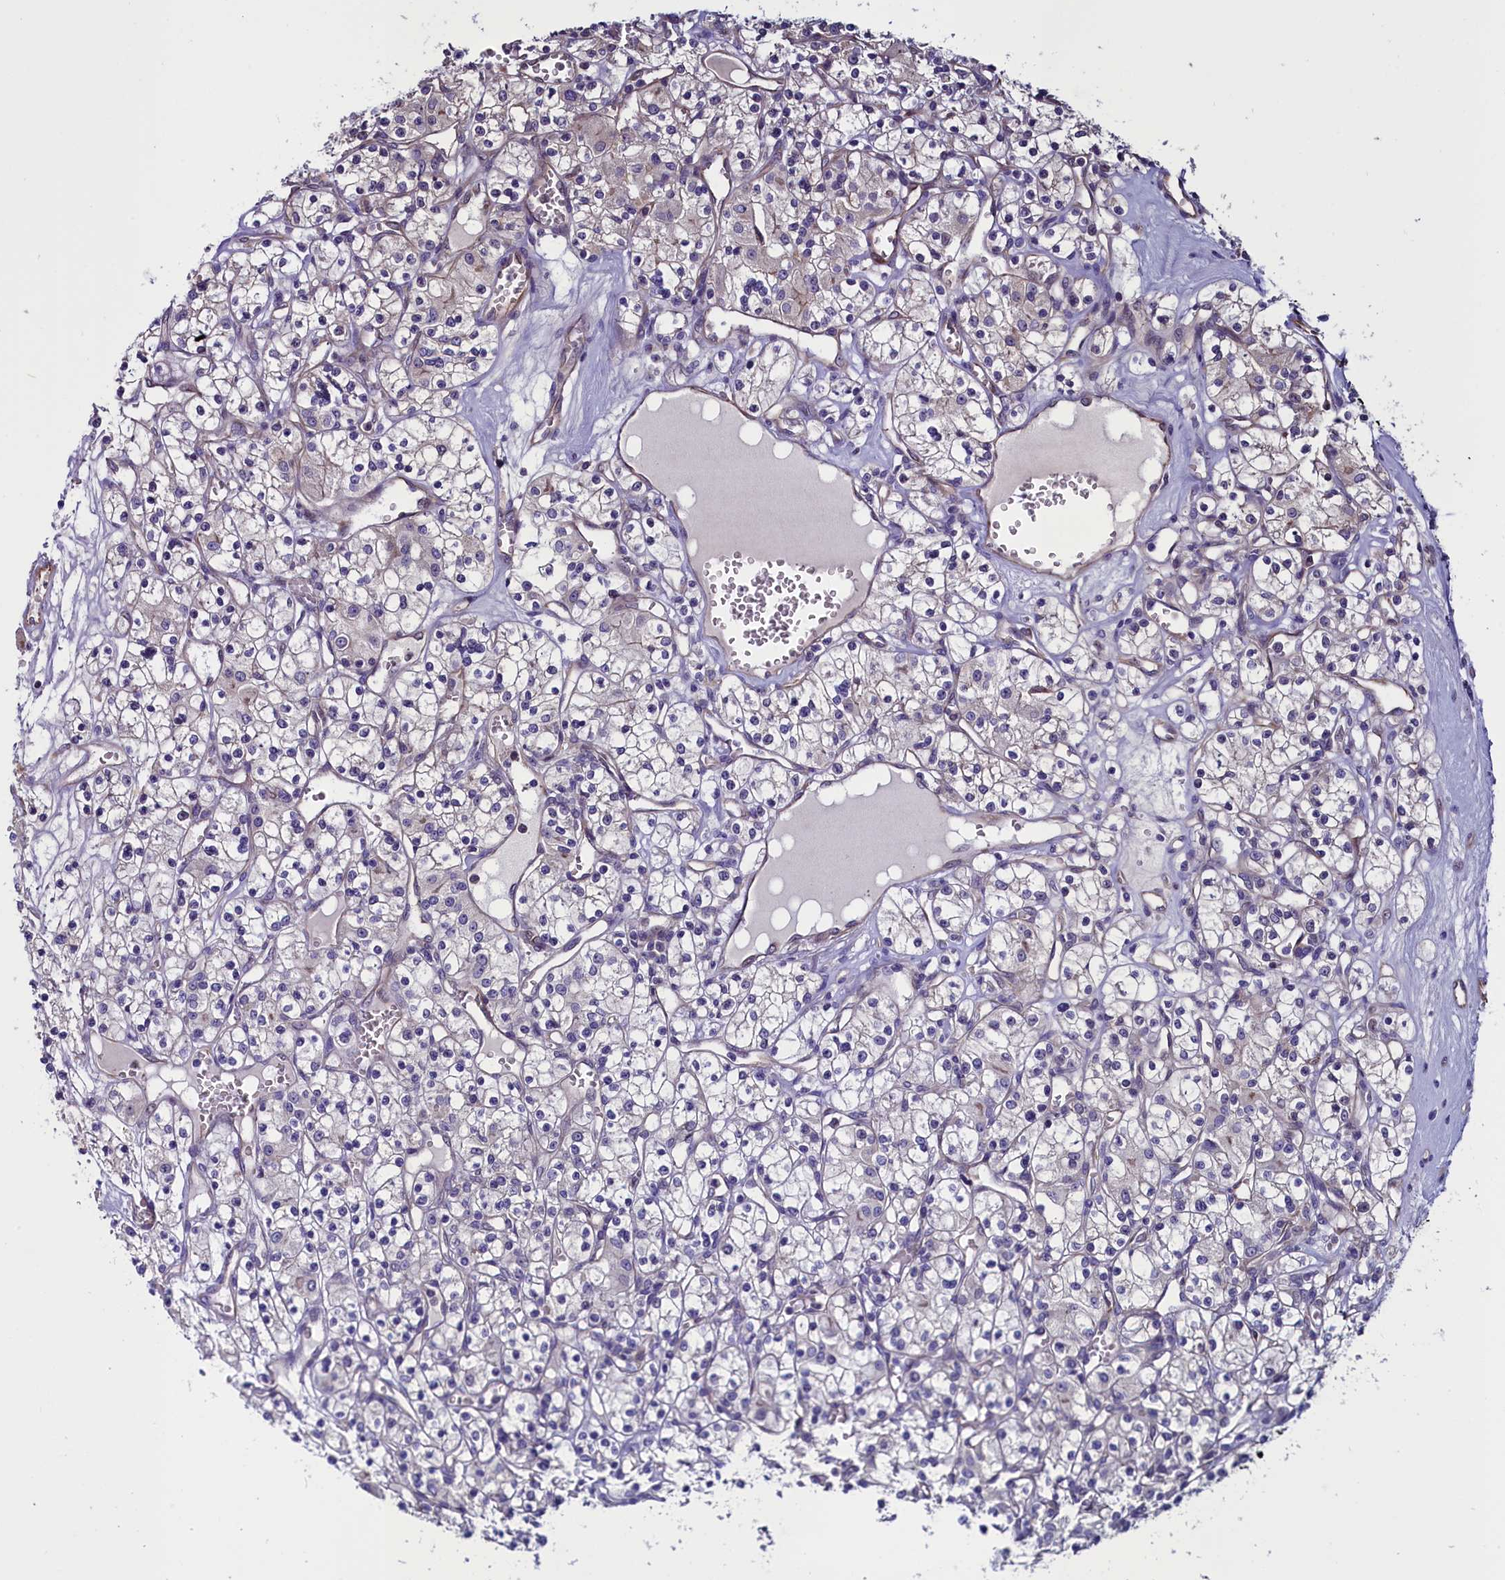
{"staining": {"intensity": "negative", "quantity": "none", "location": "none"}, "tissue": "renal cancer", "cell_type": "Tumor cells", "image_type": "cancer", "snomed": [{"axis": "morphology", "description": "Adenocarcinoma, NOS"}, {"axis": "topography", "description": "Kidney"}], "caption": "An image of renal cancer (adenocarcinoma) stained for a protein demonstrates no brown staining in tumor cells.", "gene": "PDILT", "patient": {"sex": "female", "age": 59}}